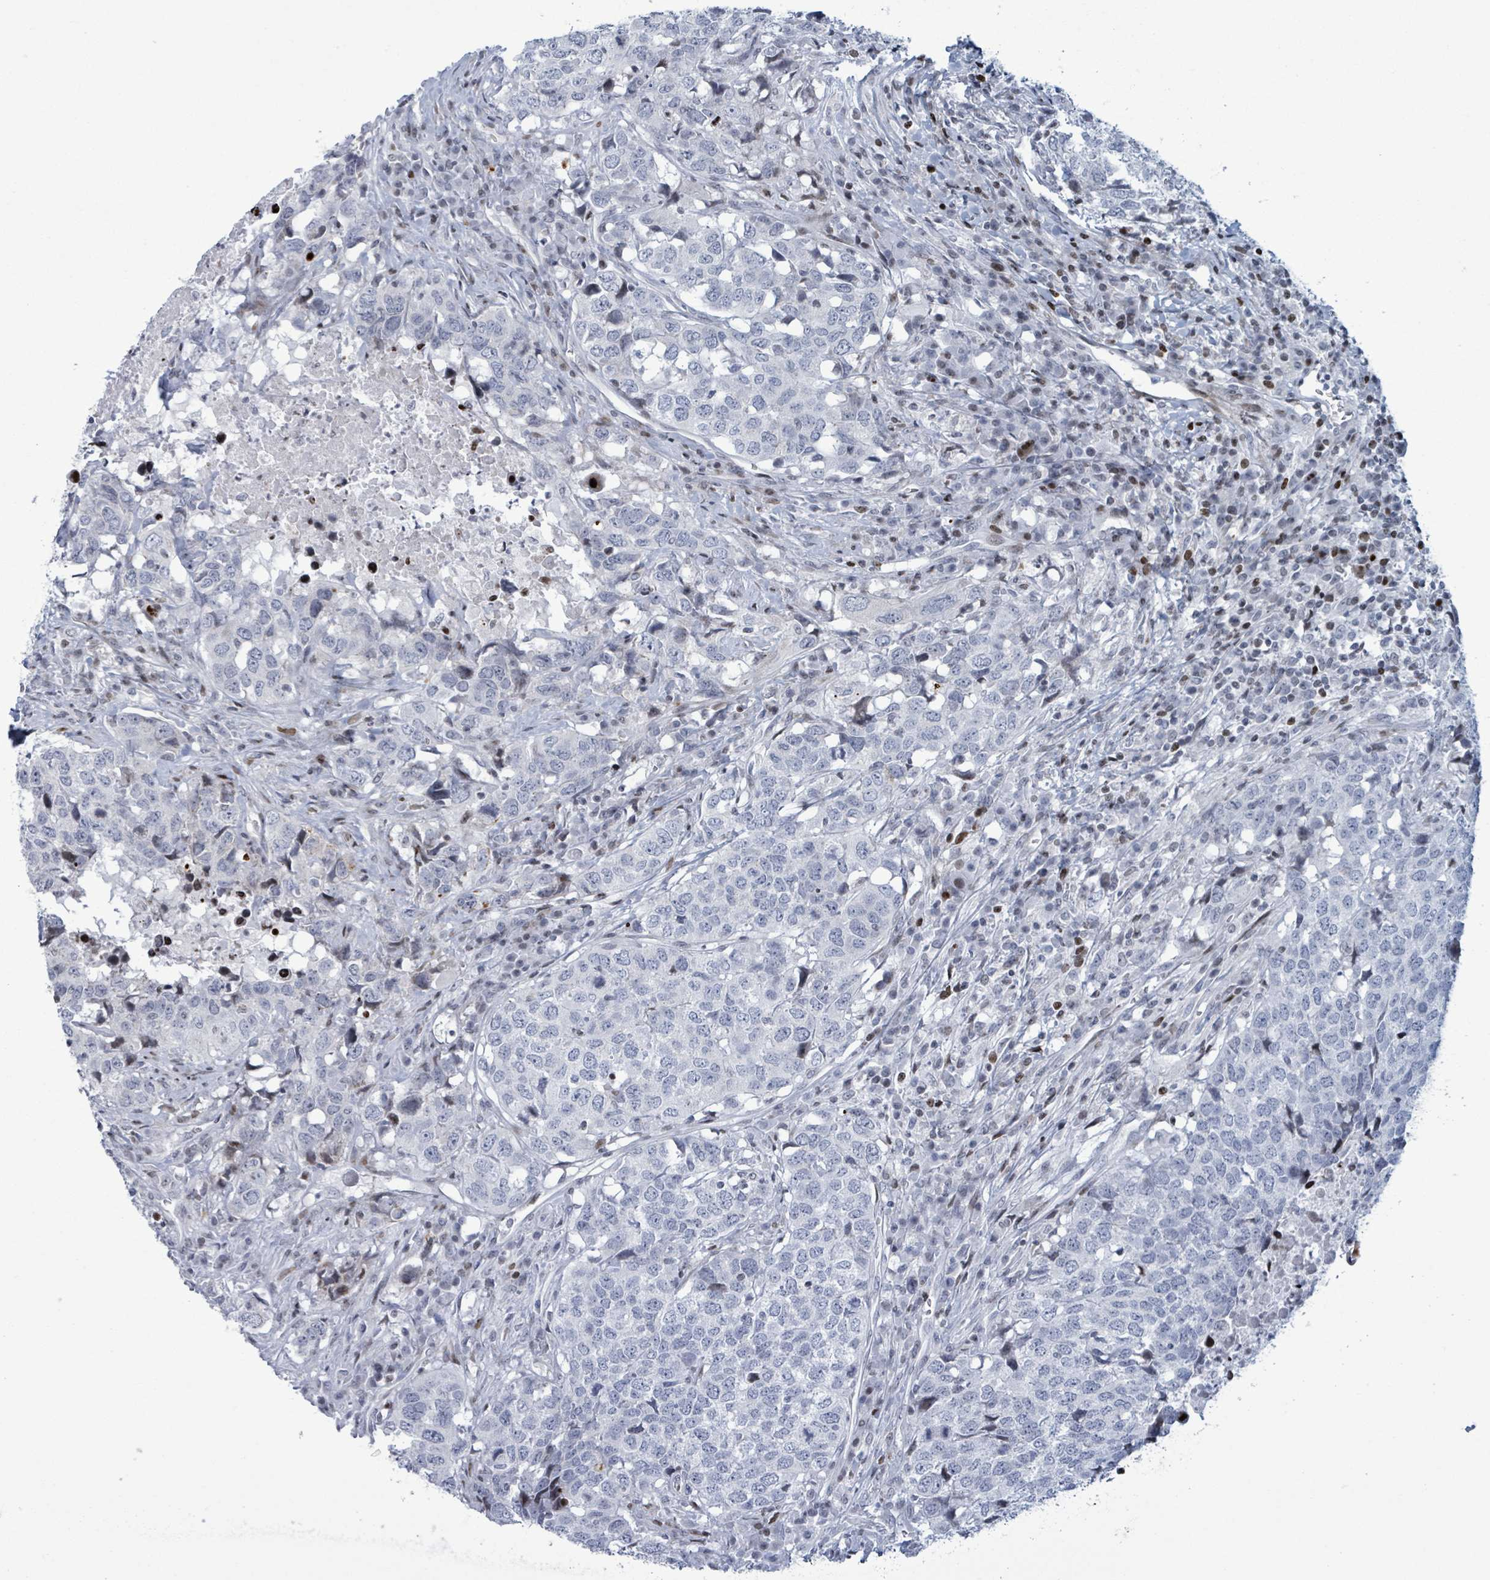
{"staining": {"intensity": "negative", "quantity": "none", "location": "none"}, "tissue": "head and neck cancer", "cell_type": "Tumor cells", "image_type": "cancer", "snomed": [{"axis": "morphology", "description": "Normal tissue, NOS"}, {"axis": "morphology", "description": "Squamous cell carcinoma, NOS"}, {"axis": "topography", "description": "Skeletal muscle"}, {"axis": "topography", "description": "Vascular tissue"}, {"axis": "topography", "description": "Peripheral nerve tissue"}, {"axis": "topography", "description": "Head-Neck"}], "caption": "IHC histopathology image of head and neck cancer (squamous cell carcinoma) stained for a protein (brown), which shows no positivity in tumor cells.", "gene": "FNDC4", "patient": {"sex": "male", "age": 66}}